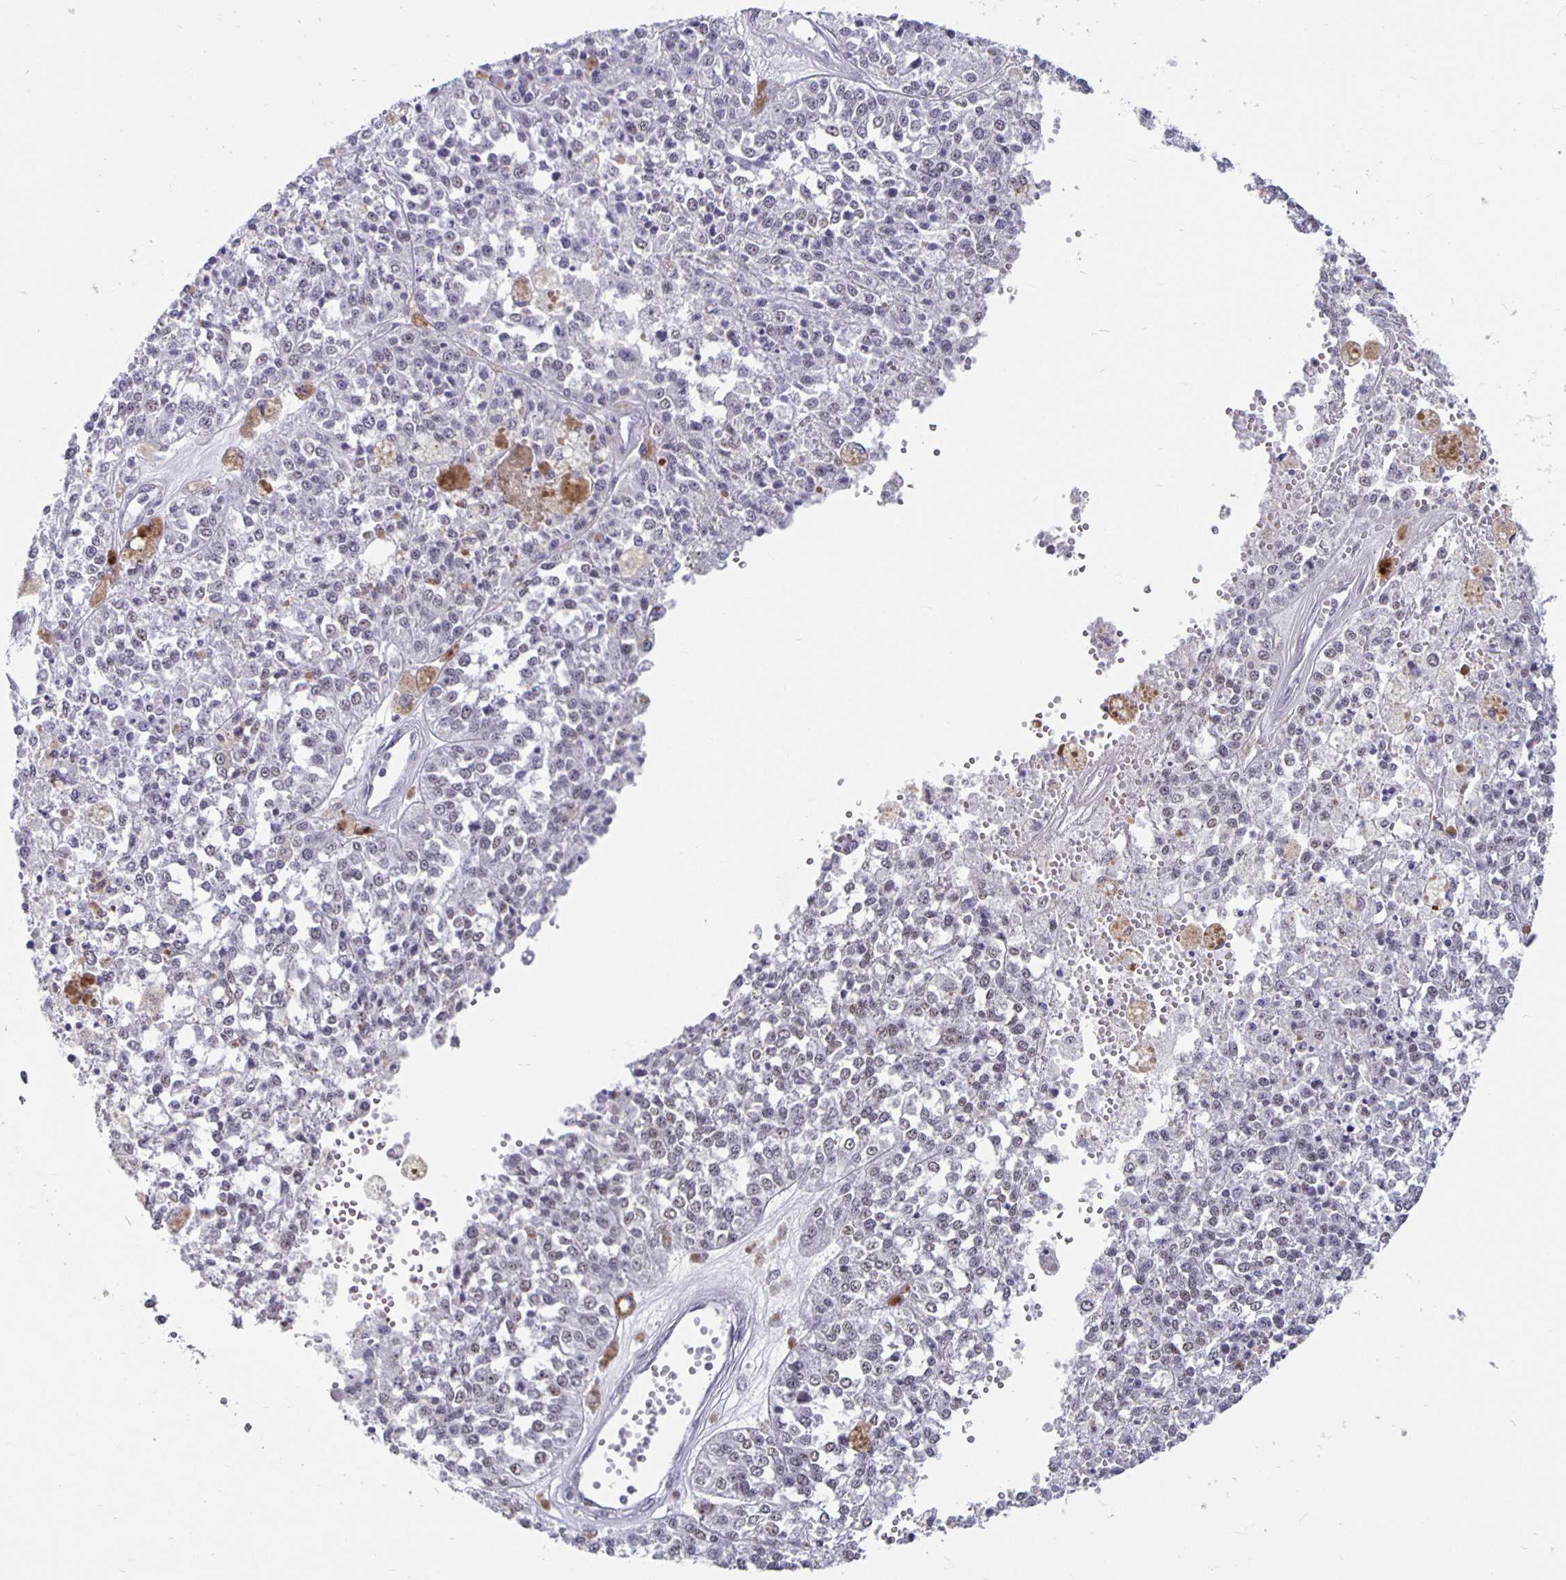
{"staining": {"intensity": "weak", "quantity": "25%-75%", "location": "nuclear"}, "tissue": "melanoma", "cell_type": "Tumor cells", "image_type": "cancer", "snomed": [{"axis": "morphology", "description": "Malignant melanoma, Metastatic site"}, {"axis": "topography", "description": "Lymph node"}], "caption": "IHC of human malignant melanoma (metastatic site) demonstrates low levels of weak nuclear expression in about 25%-75% of tumor cells. The protein is shown in brown color, while the nuclei are stained blue.", "gene": "PBX2", "patient": {"sex": "female", "age": 64}}